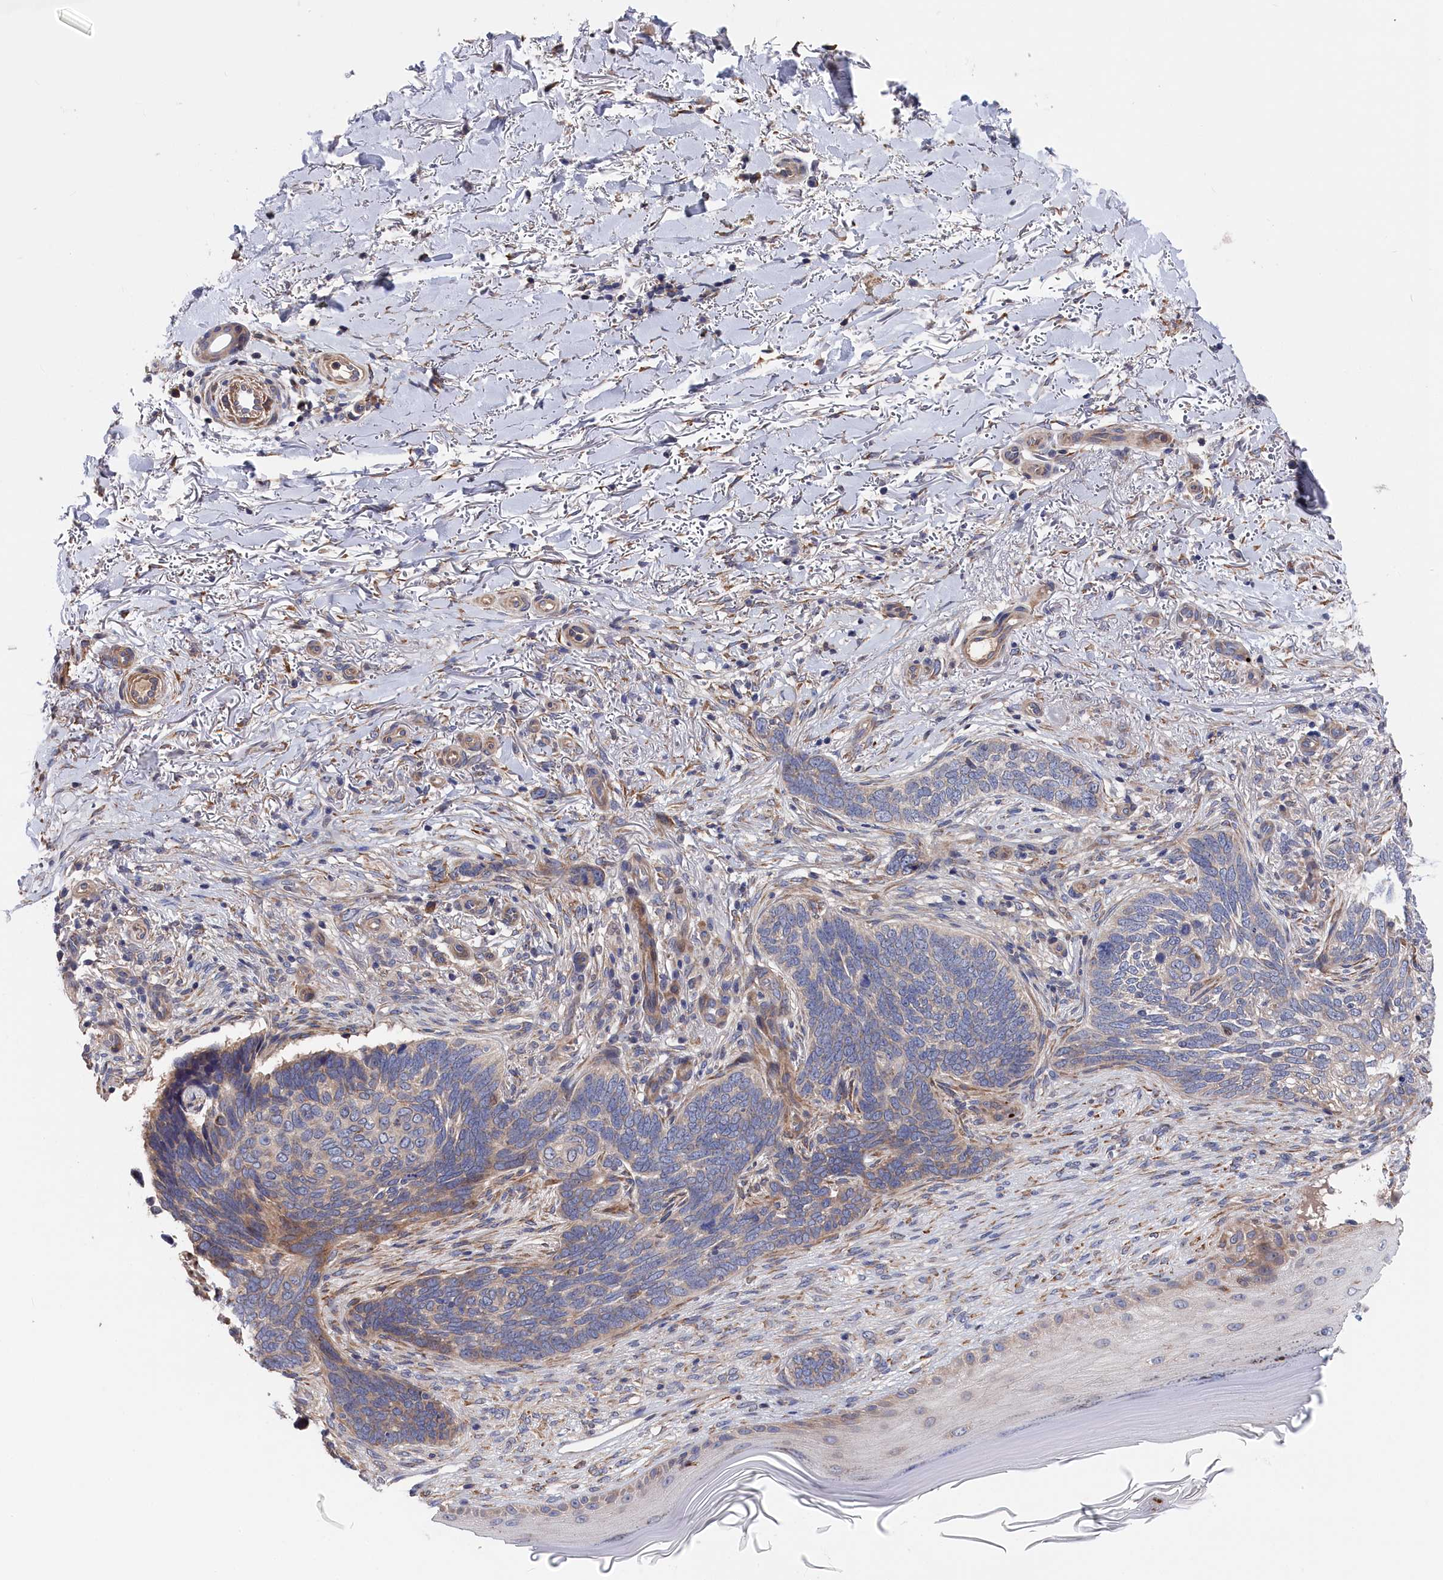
{"staining": {"intensity": "weak", "quantity": "25%-75%", "location": "cytoplasmic/membranous"}, "tissue": "skin cancer", "cell_type": "Tumor cells", "image_type": "cancer", "snomed": [{"axis": "morphology", "description": "Normal tissue, NOS"}, {"axis": "morphology", "description": "Basal cell carcinoma"}, {"axis": "topography", "description": "Skin"}], "caption": "A micrograph of human skin cancer stained for a protein shows weak cytoplasmic/membranous brown staining in tumor cells. The staining was performed using DAB (3,3'-diaminobenzidine) to visualize the protein expression in brown, while the nuclei were stained in blue with hematoxylin (Magnification: 20x).", "gene": "CYB5D2", "patient": {"sex": "female", "age": 67}}